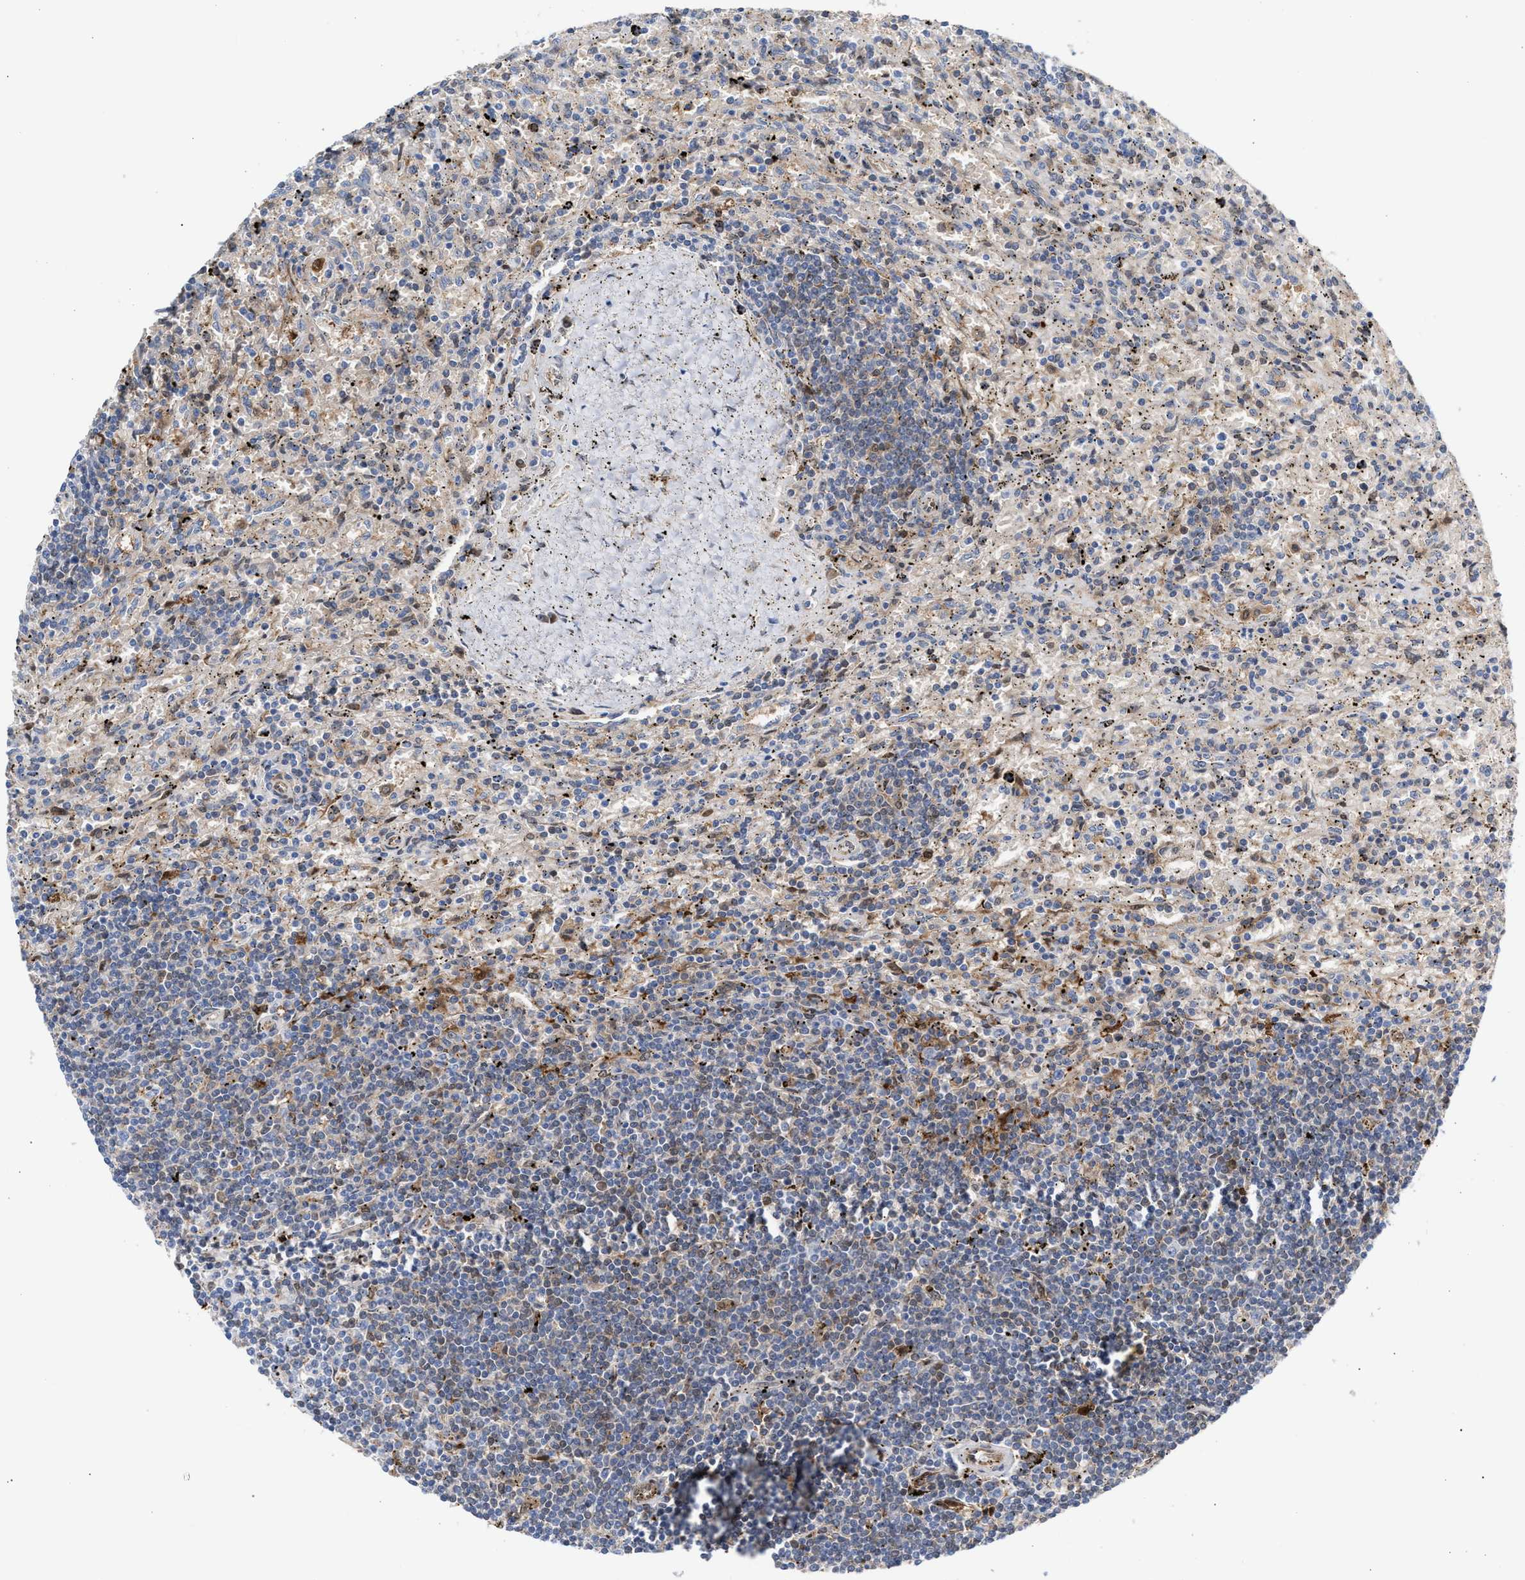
{"staining": {"intensity": "negative", "quantity": "none", "location": "none"}, "tissue": "lymphoma", "cell_type": "Tumor cells", "image_type": "cancer", "snomed": [{"axis": "morphology", "description": "Malignant lymphoma, non-Hodgkin's type, Low grade"}, {"axis": "topography", "description": "Spleen"}], "caption": "Image shows no significant protein positivity in tumor cells of lymphoma.", "gene": "TP53I3", "patient": {"sex": "male", "age": 76}}